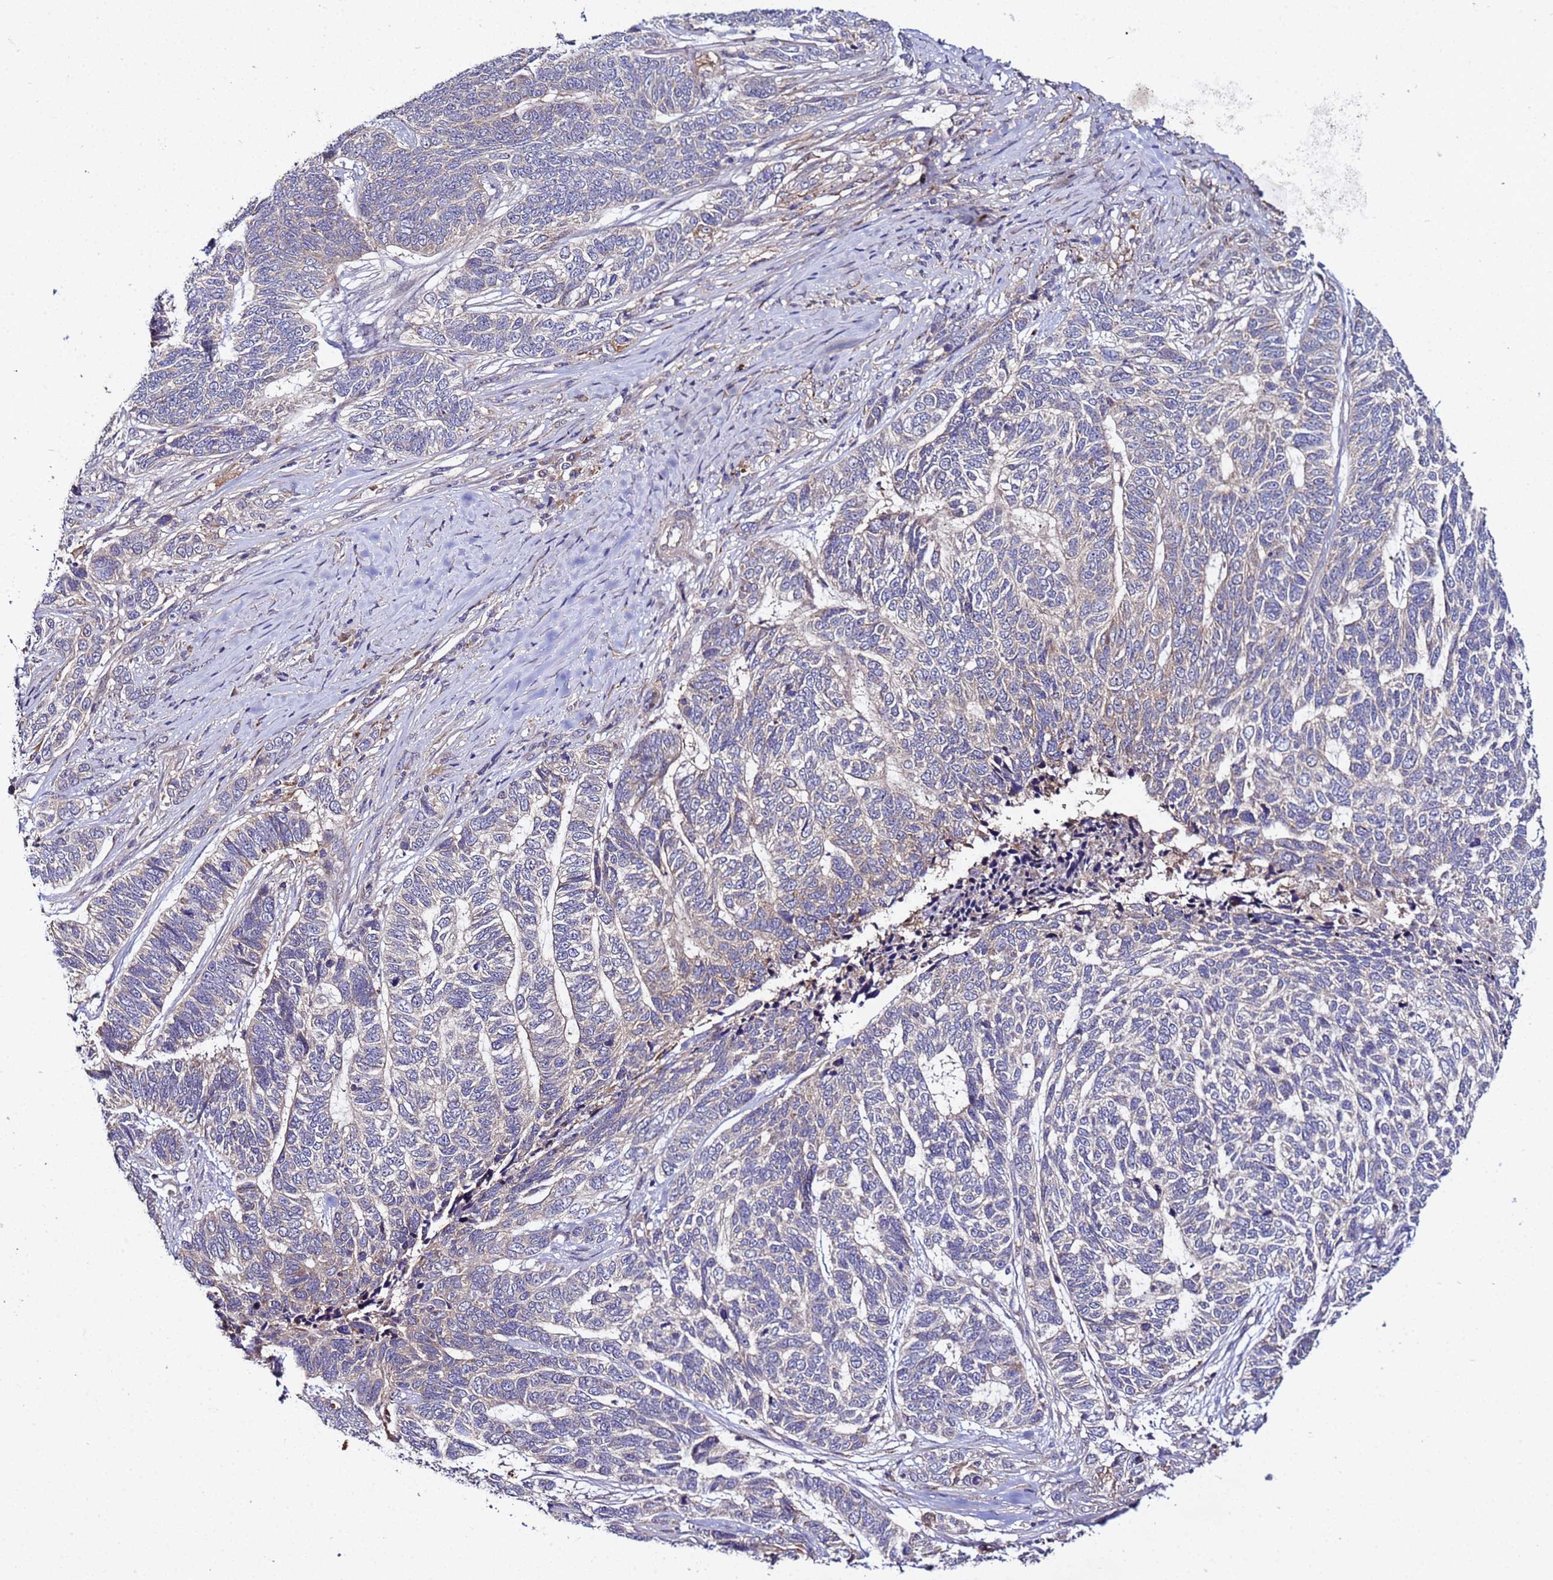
{"staining": {"intensity": "negative", "quantity": "none", "location": "none"}, "tissue": "skin cancer", "cell_type": "Tumor cells", "image_type": "cancer", "snomed": [{"axis": "morphology", "description": "Basal cell carcinoma"}, {"axis": "topography", "description": "Skin"}], "caption": "Immunohistochemistry (IHC) of human basal cell carcinoma (skin) exhibits no expression in tumor cells. (DAB (3,3'-diaminobenzidine) immunohistochemistry (IHC), high magnification).", "gene": "PLXDC2", "patient": {"sex": "female", "age": 65}}